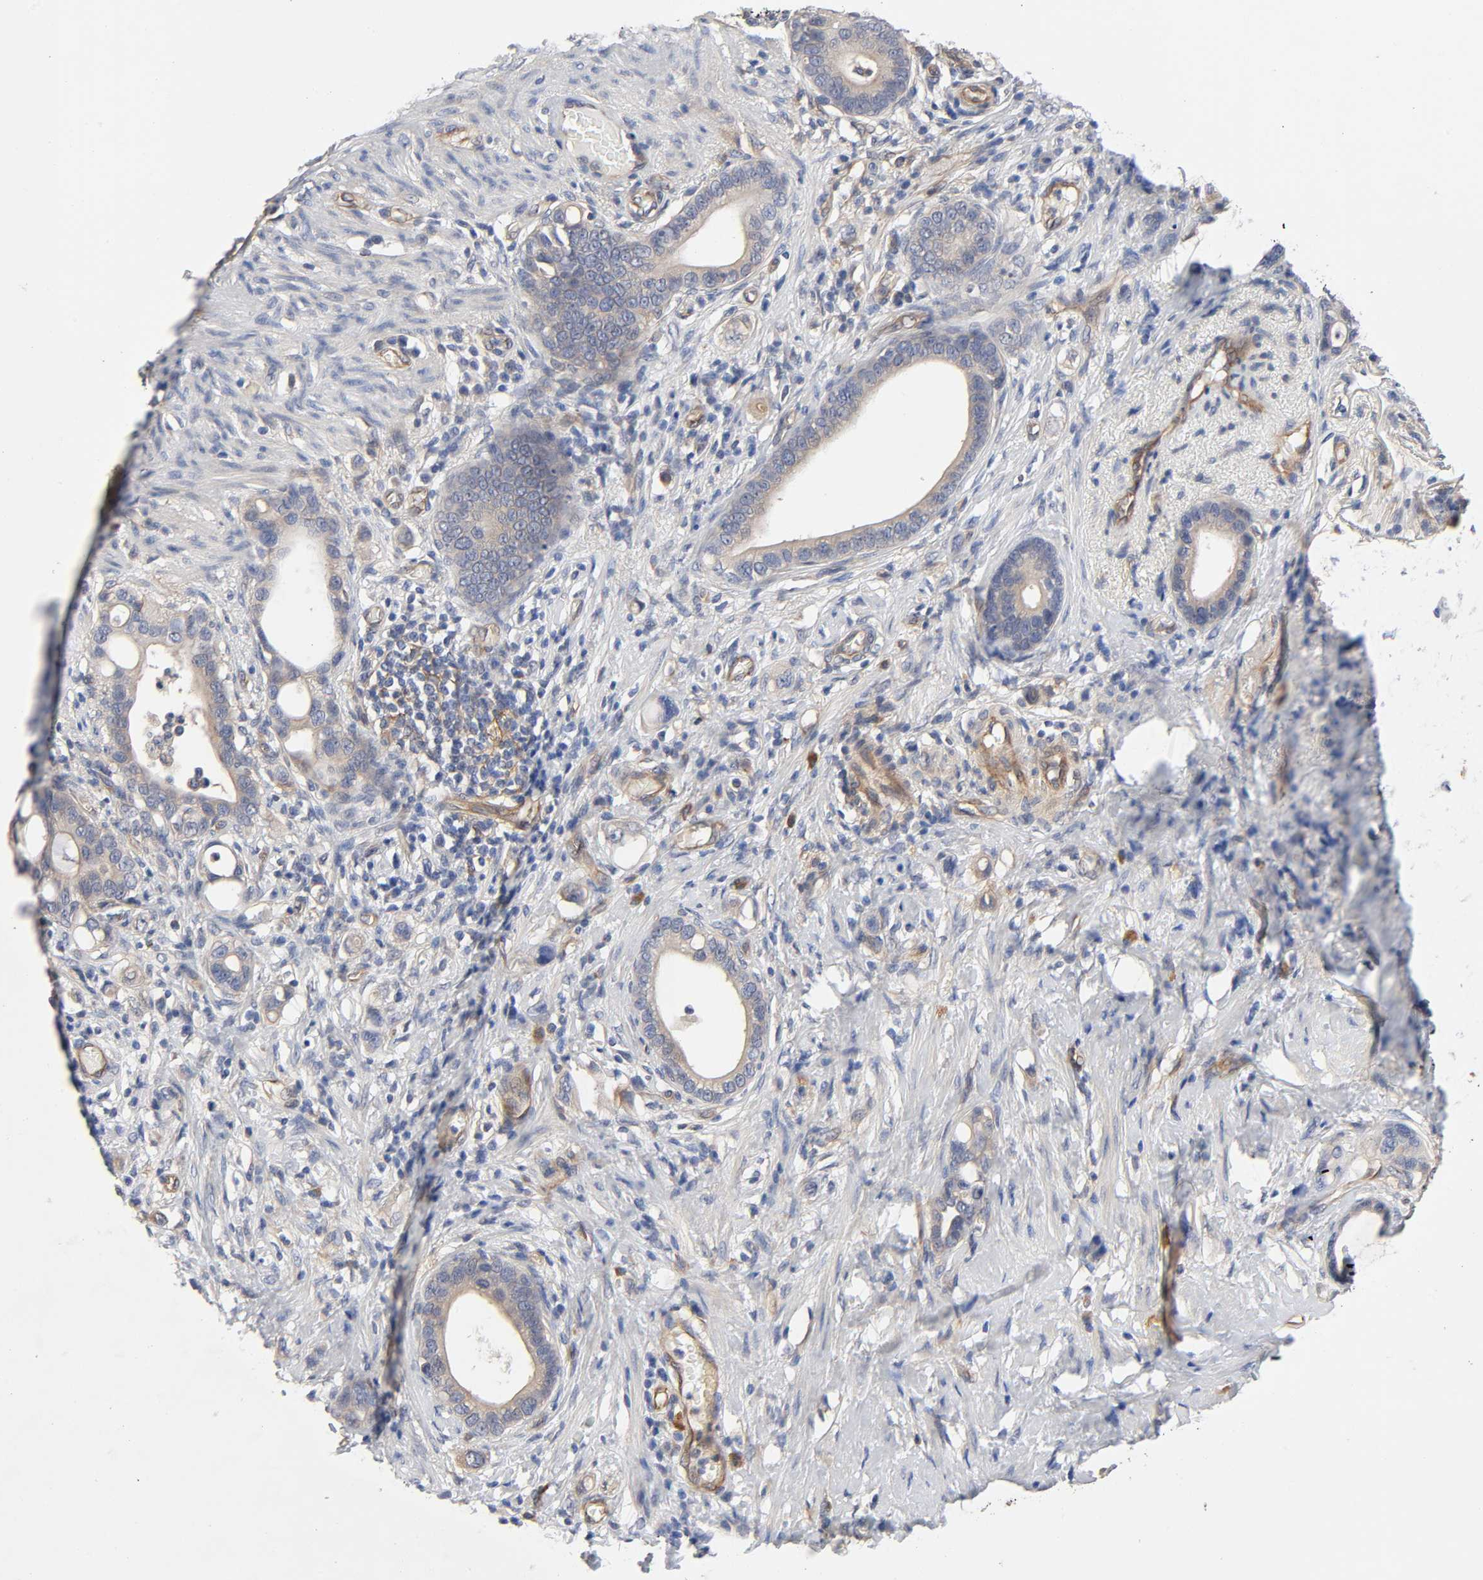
{"staining": {"intensity": "negative", "quantity": "none", "location": "none"}, "tissue": "stomach cancer", "cell_type": "Tumor cells", "image_type": "cancer", "snomed": [{"axis": "morphology", "description": "Adenocarcinoma, NOS"}, {"axis": "topography", "description": "Stomach"}], "caption": "A micrograph of stomach cancer (adenocarcinoma) stained for a protein reveals no brown staining in tumor cells.", "gene": "RAB13", "patient": {"sex": "female", "age": 75}}